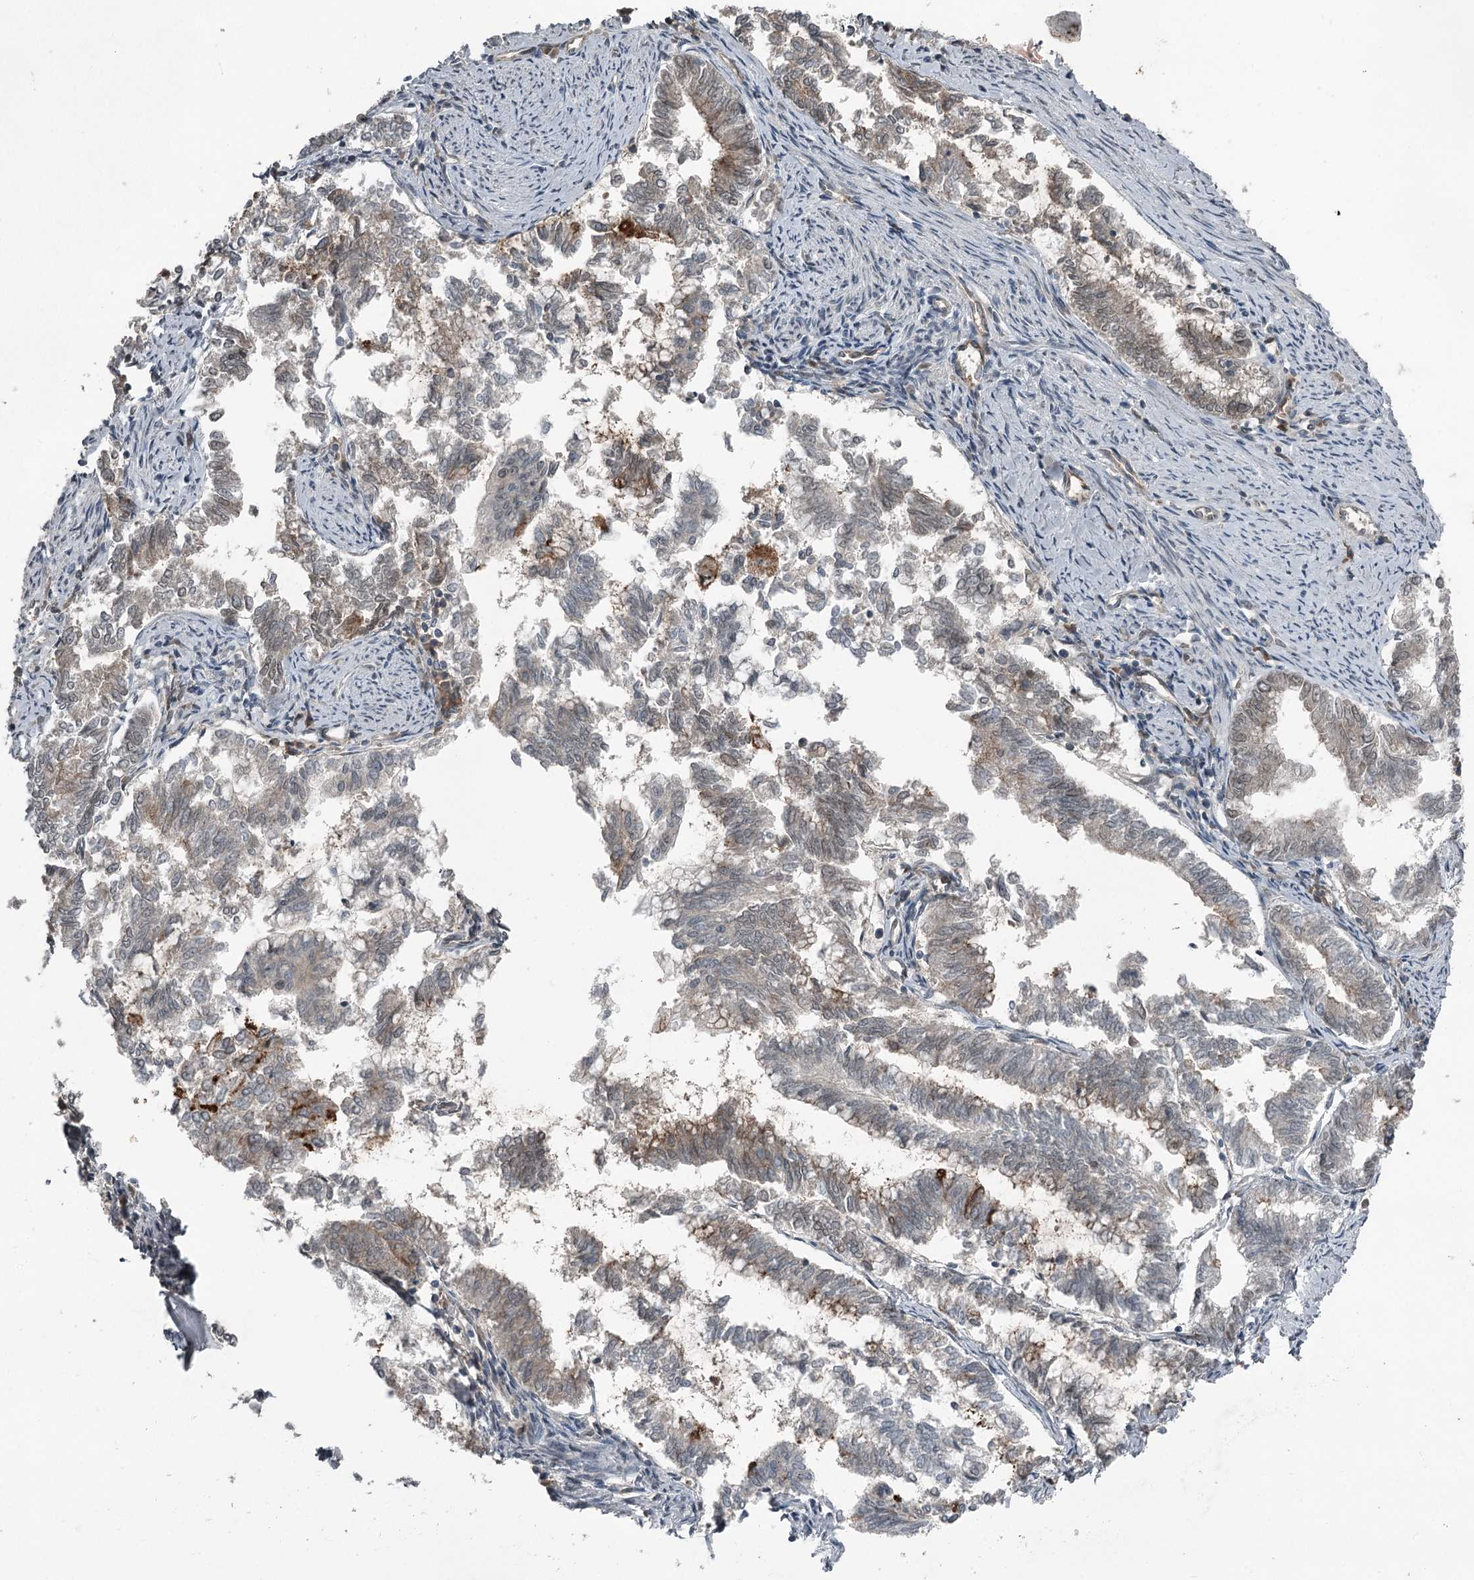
{"staining": {"intensity": "weak", "quantity": "<25%", "location": "cytoplasmic/membranous"}, "tissue": "endometrial cancer", "cell_type": "Tumor cells", "image_type": "cancer", "snomed": [{"axis": "morphology", "description": "Adenocarcinoma, NOS"}, {"axis": "topography", "description": "Endometrium"}], "caption": "DAB immunohistochemical staining of endometrial cancer shows no significant staining in tumor cells.", "gene": "SLC39A8", "patient": {"sex": "female", "age": 79}}